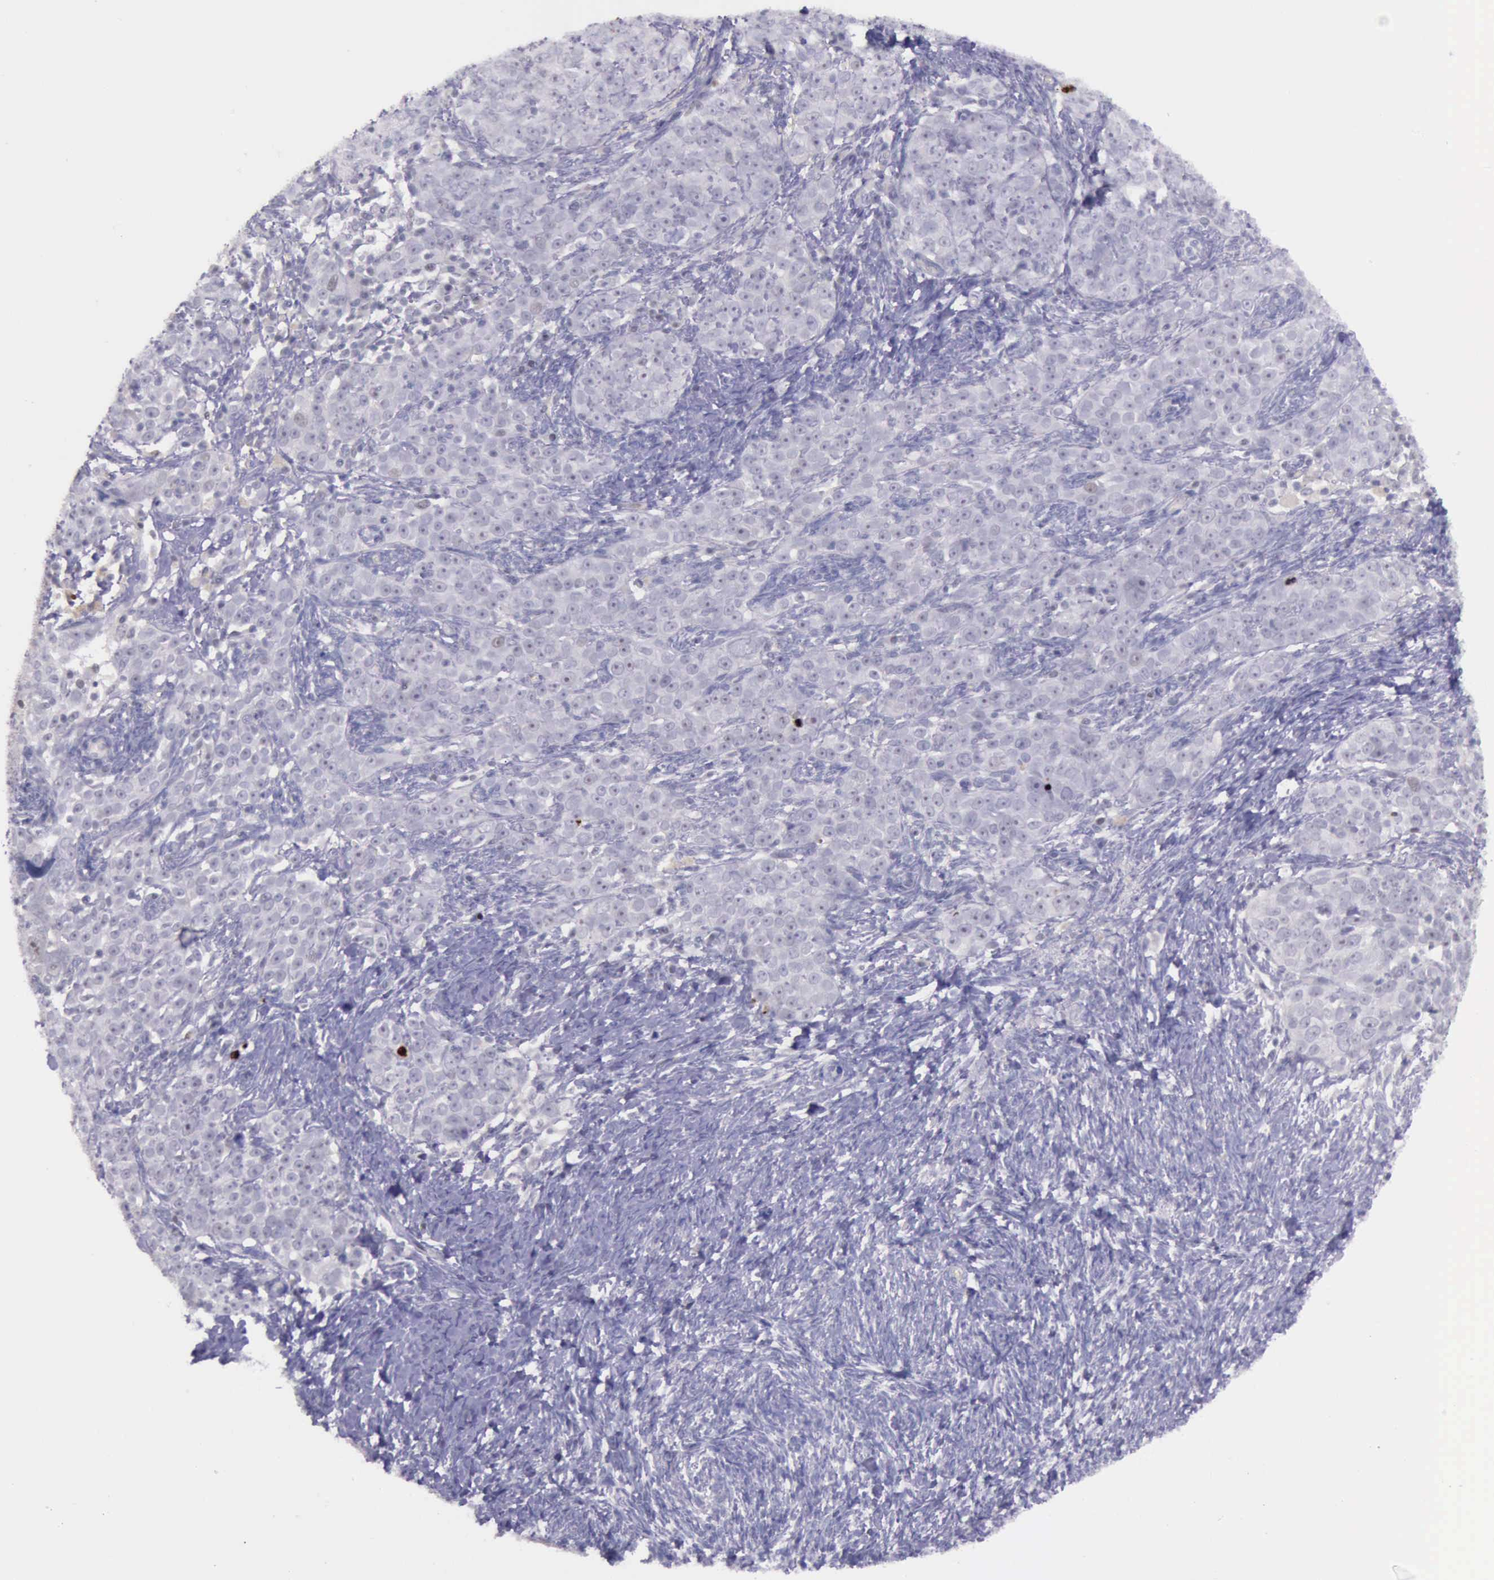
{"staining": {"intensity": "strong", "quantity": "<25%", "location": "nuclear"}, "tissue": "ovarian cancer", "cell_type": "Tumor cells", "image_type": "cancer", "snomed": [{"axis": "morphology", "description": "Normal tissue, NOS"}, {"axis": "morphology", "description": "Cystadenocarcinoma, serous, NOS"}, {"axis": "topography", "description": "Ovary"}], "caption": "Immunohistochemistry (DAB) staining of human serous cystadenocarcinoma (ovarian) displays strong nuclear protein expression in approximately <25% of tumor cells.", "gene": "PARP1", "patient": {"sex": "female", "age": 62}}